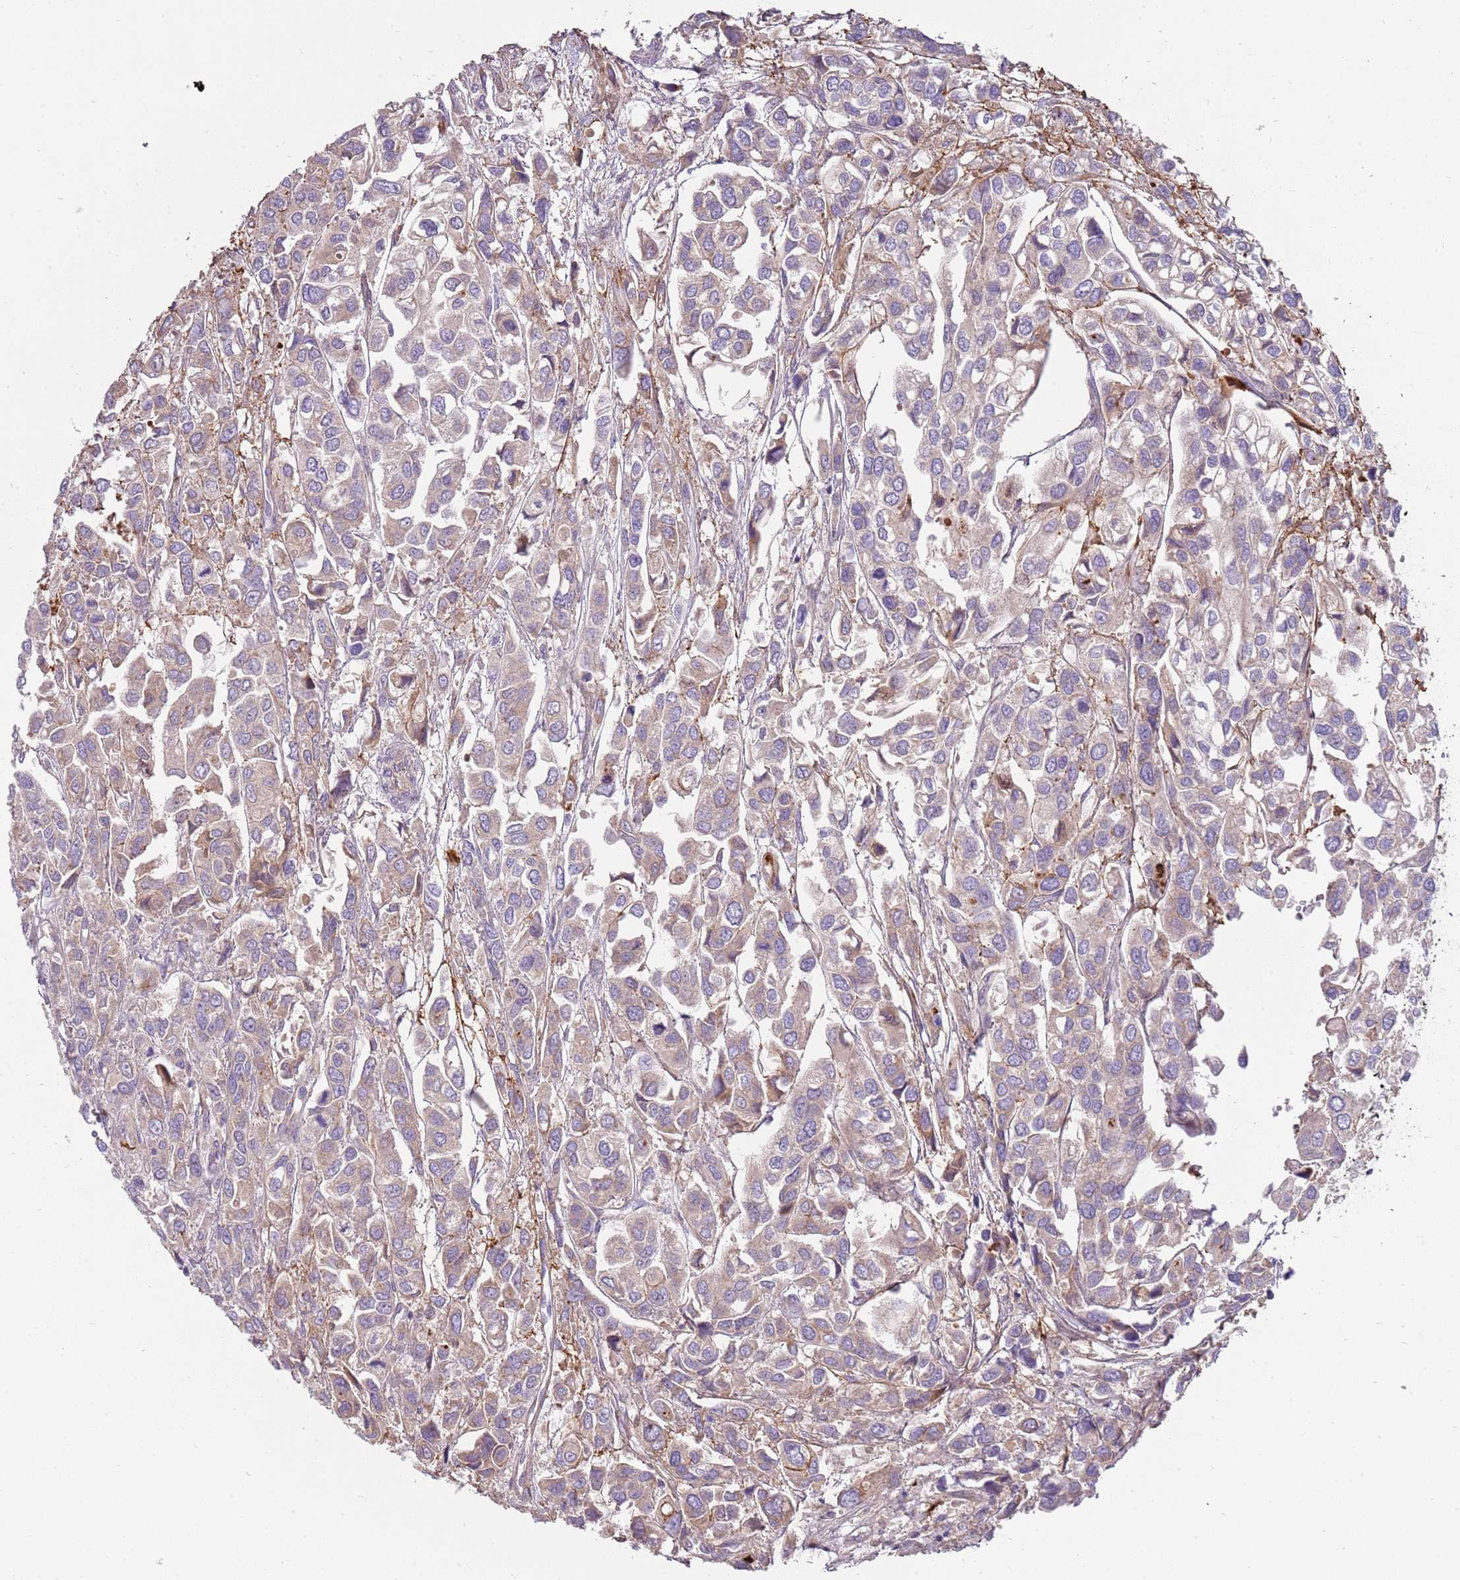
{"staining": {"intensity": "weak", "quantity": "<25%", "location": "cytoplasmic/membranous"}, "tissue": "urothelial cancer", "cell_type": "Tumor cells", "image_type": "cancer", "snomed": [{"axis": "morphology", "description": "Urothelial carcinoma, High grade"}, {"axis": "topography", "description": "Urinary bladder"}], "caption": "A micrograph of urothelial carcinoma (high-grade) stained for a protein demonstrates no brown staining in tumor cells.", "gene": "EMC1", "patient": {"sex": "male", "age": 67}}